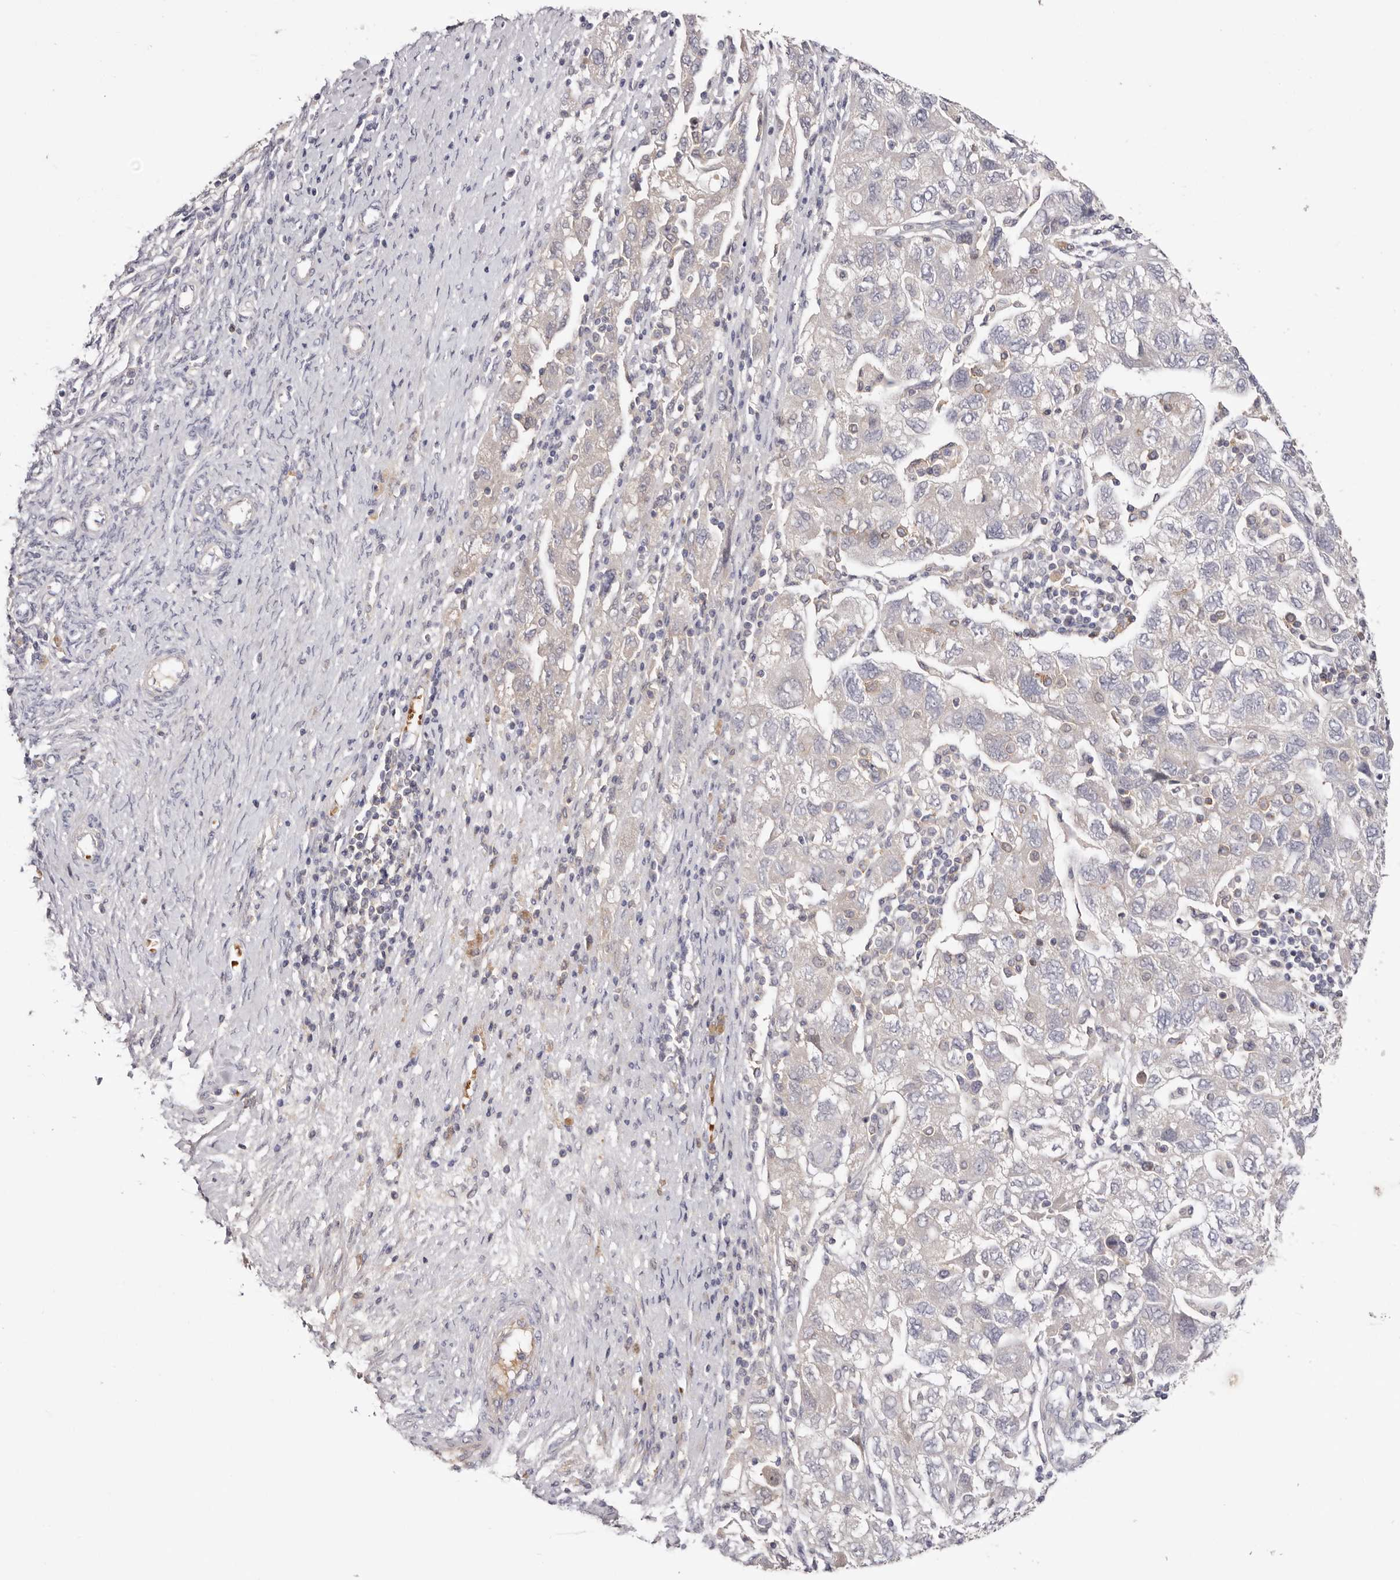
{"staining": {"intensity": "negative", "quantity": "none", "location": "none"}, "tissue": "ovarian cancer", "cell_type": "Tumor cells", "image_type": "cancer", "snomed": [{"axis": "morphology", "description": "Carcinoma, NOS"}, {"axis": "morphology", "description": "Cystadenocarcinoma, serous, NOS"}, {"axis": "topography", "description": "Ovary"}], "caption": "The micrograph displays no significant staining in tumor cells of ovarian carcinoma. (DAB immunohistochemistry (IHC) visualized using brightfield microscopy, high magnification).", "gene": "LMLN", "patient": {"sex": "female", "age": 69}}